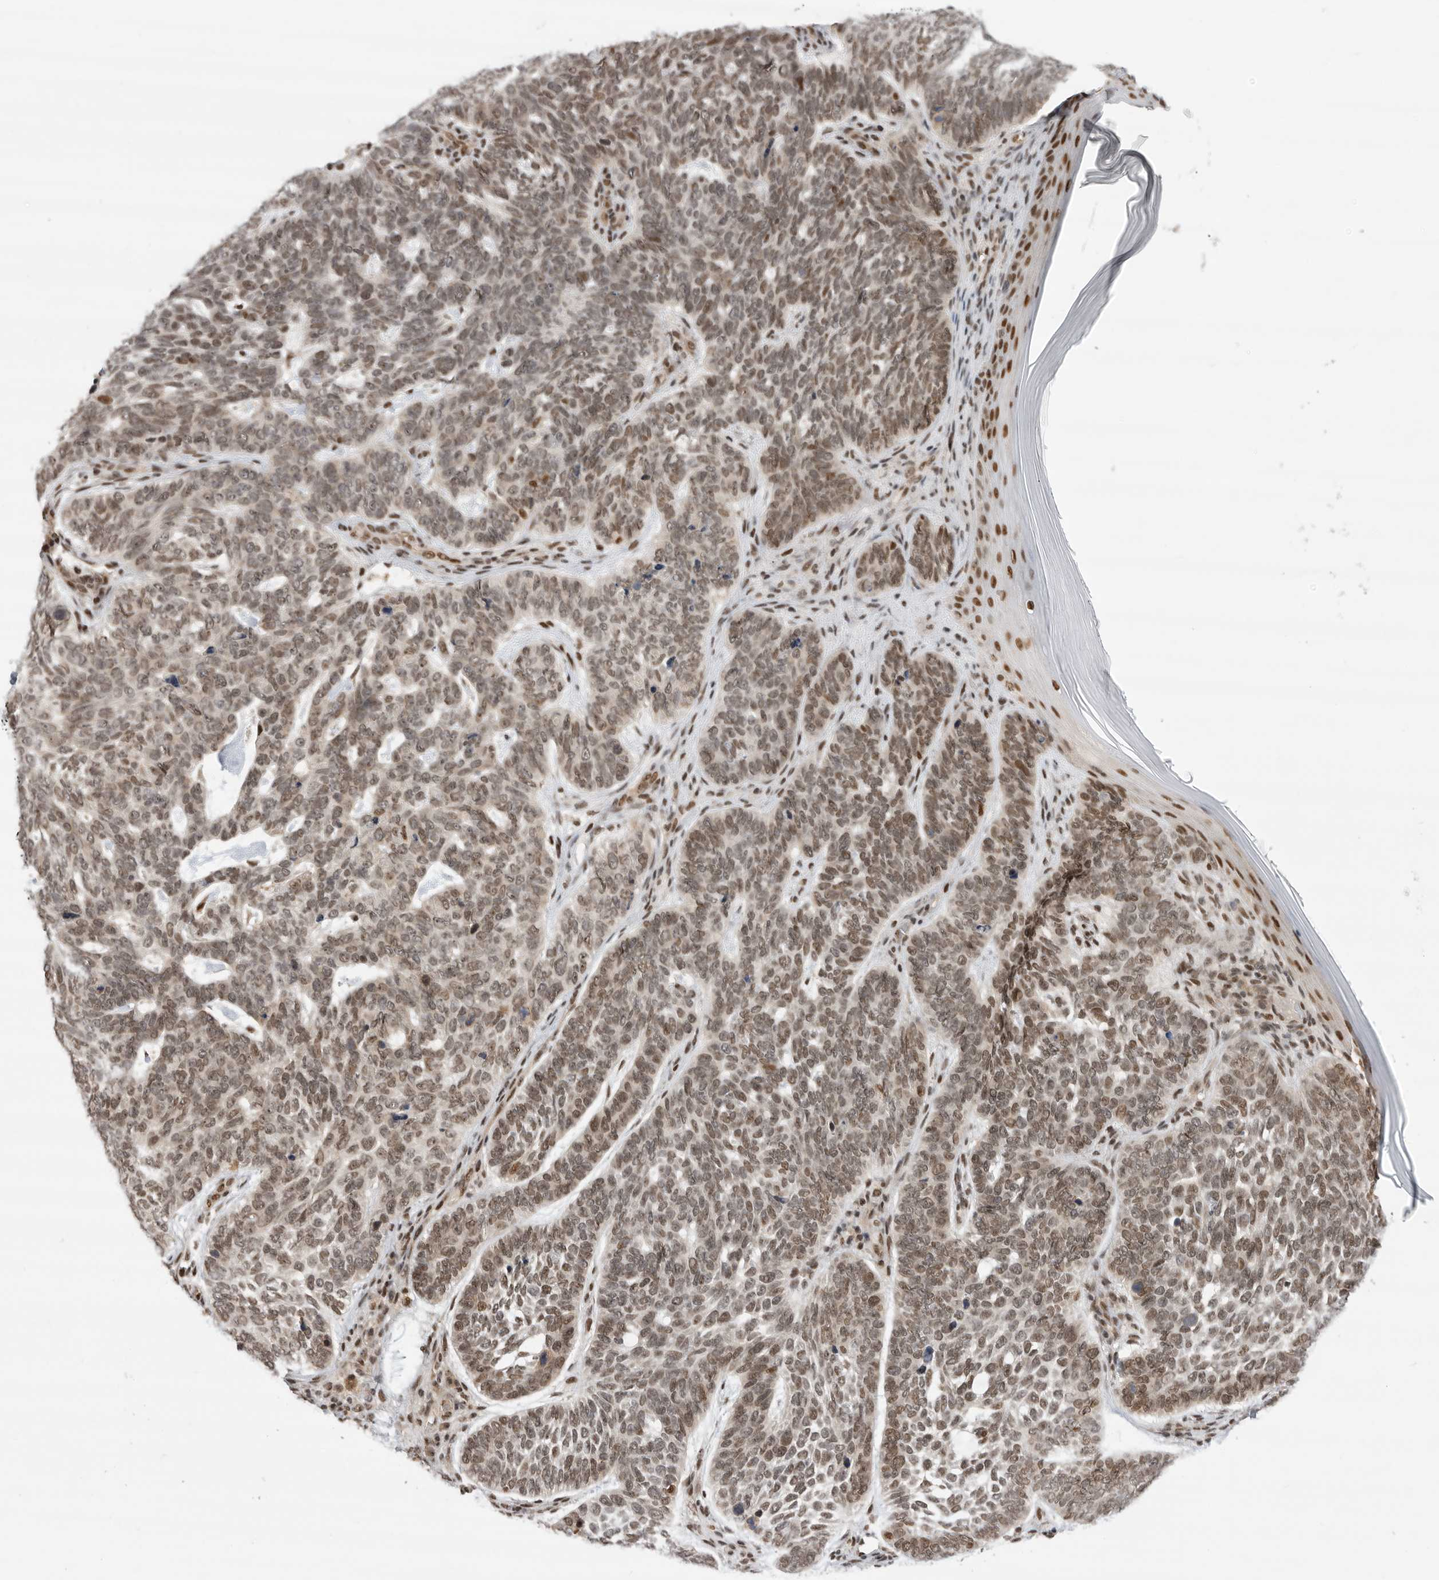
{"staining": {"intensity": "moderate", "quantity": ">75%", "location": "nuclear"}, "tissue": "skin cancer", "cell_type": "Tumor cells", "image_type": "cancer", "snomed": [{"axis": "morphology", "description": "Basal cell carcinoma"}, {"axis": "topography", "description": "Skin"}], "caption": "The immunohistochemical stain highlights moderate nuclear staining in tumor cells of skin basal cell carcinoma tissue.", "gene": "ZNF830", "patient": {"sex": "female", "age": 85}}